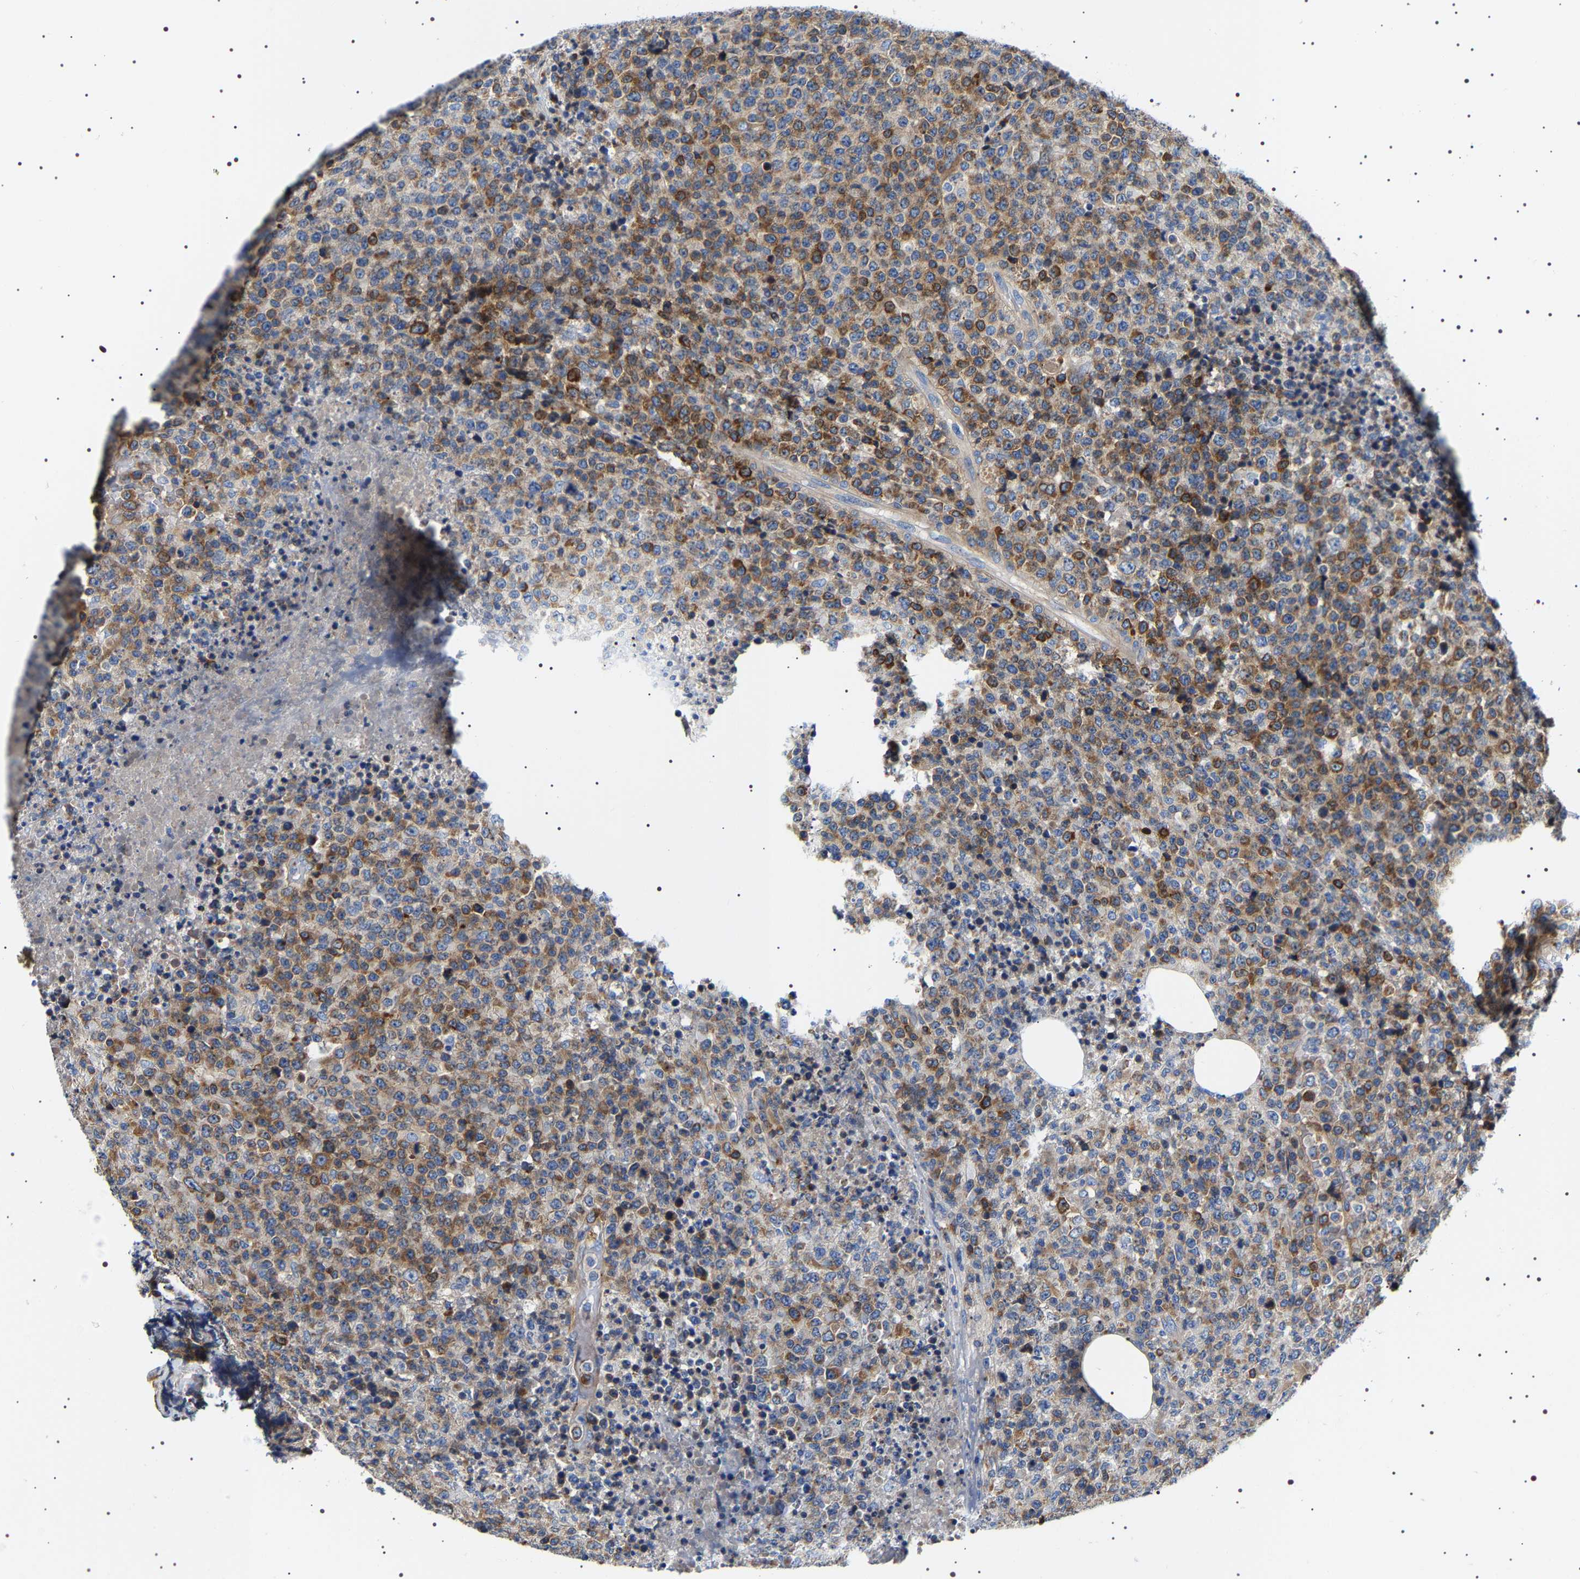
{"staining": {"intensity": "moderate", "quantity": ">75%", "location": "cytoplasmic/membranous"}, "tissue": "lymphoma", "cell_type": "Tumor cells", "image_type": "cancer", "snomed": [{"axis": "morphology", "description": "Malignant lymphoma, non-Hodgkin's type, High grade"}, {"axis": "topography", "description": "Lymph node"}], "caption": "A high-resolution image shows immunohistochemistry (IHC) staining of lymphoma, which shows moderate cytoplasmic/membranous expression in about >75% of tumor cells. The staining was performed using DAB to visualize the protein expression in brown, while the nuclei were stained in blue with hematoxylin (Magnification: 20x).", "gene": "SQLE", "patient": {"sex": "male", "age": 13}}